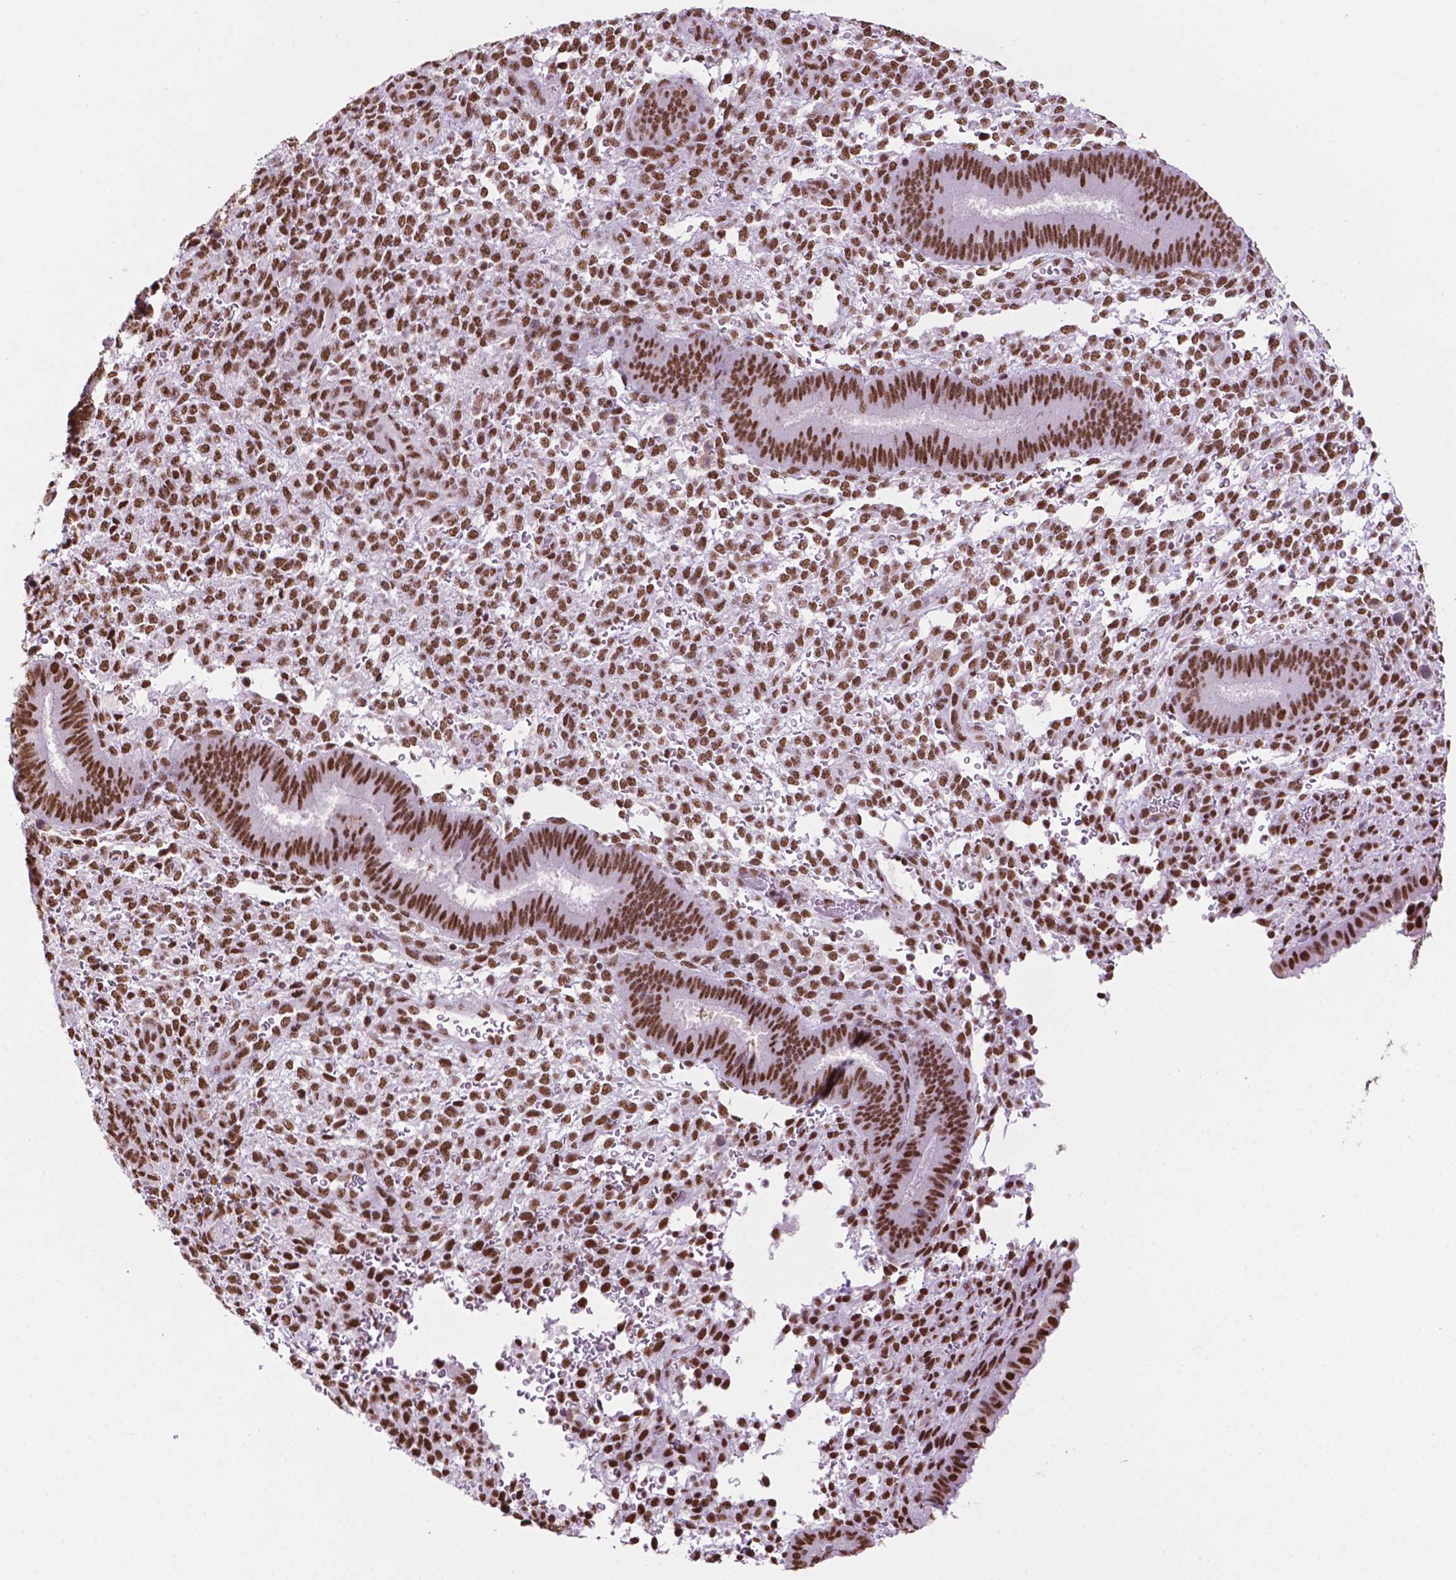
{"staining": {"intensity": "strong", "quantity": ">75%", "location": "nuclear"}, "tissue": "endometrium", "cell_type": "Cells in endometrial stroma", "image_type": "normal", "snomed": [{"axis": "morphology", "description": "Normal tissue, NOS"}, {"axis": "topography", "description": "Endometrium"}], "caption": "Immunohistochemical staining of normal endometrium displays strong nuclear protein expression in approximately >75% of cells in endometrial stroma. Using DAB (brown) and hematoxylin (blue) stains, captured at high magnification using brightfield microscopy.", "gene": "CCAR2", "patient": {"sex": "female", "age": 39}}